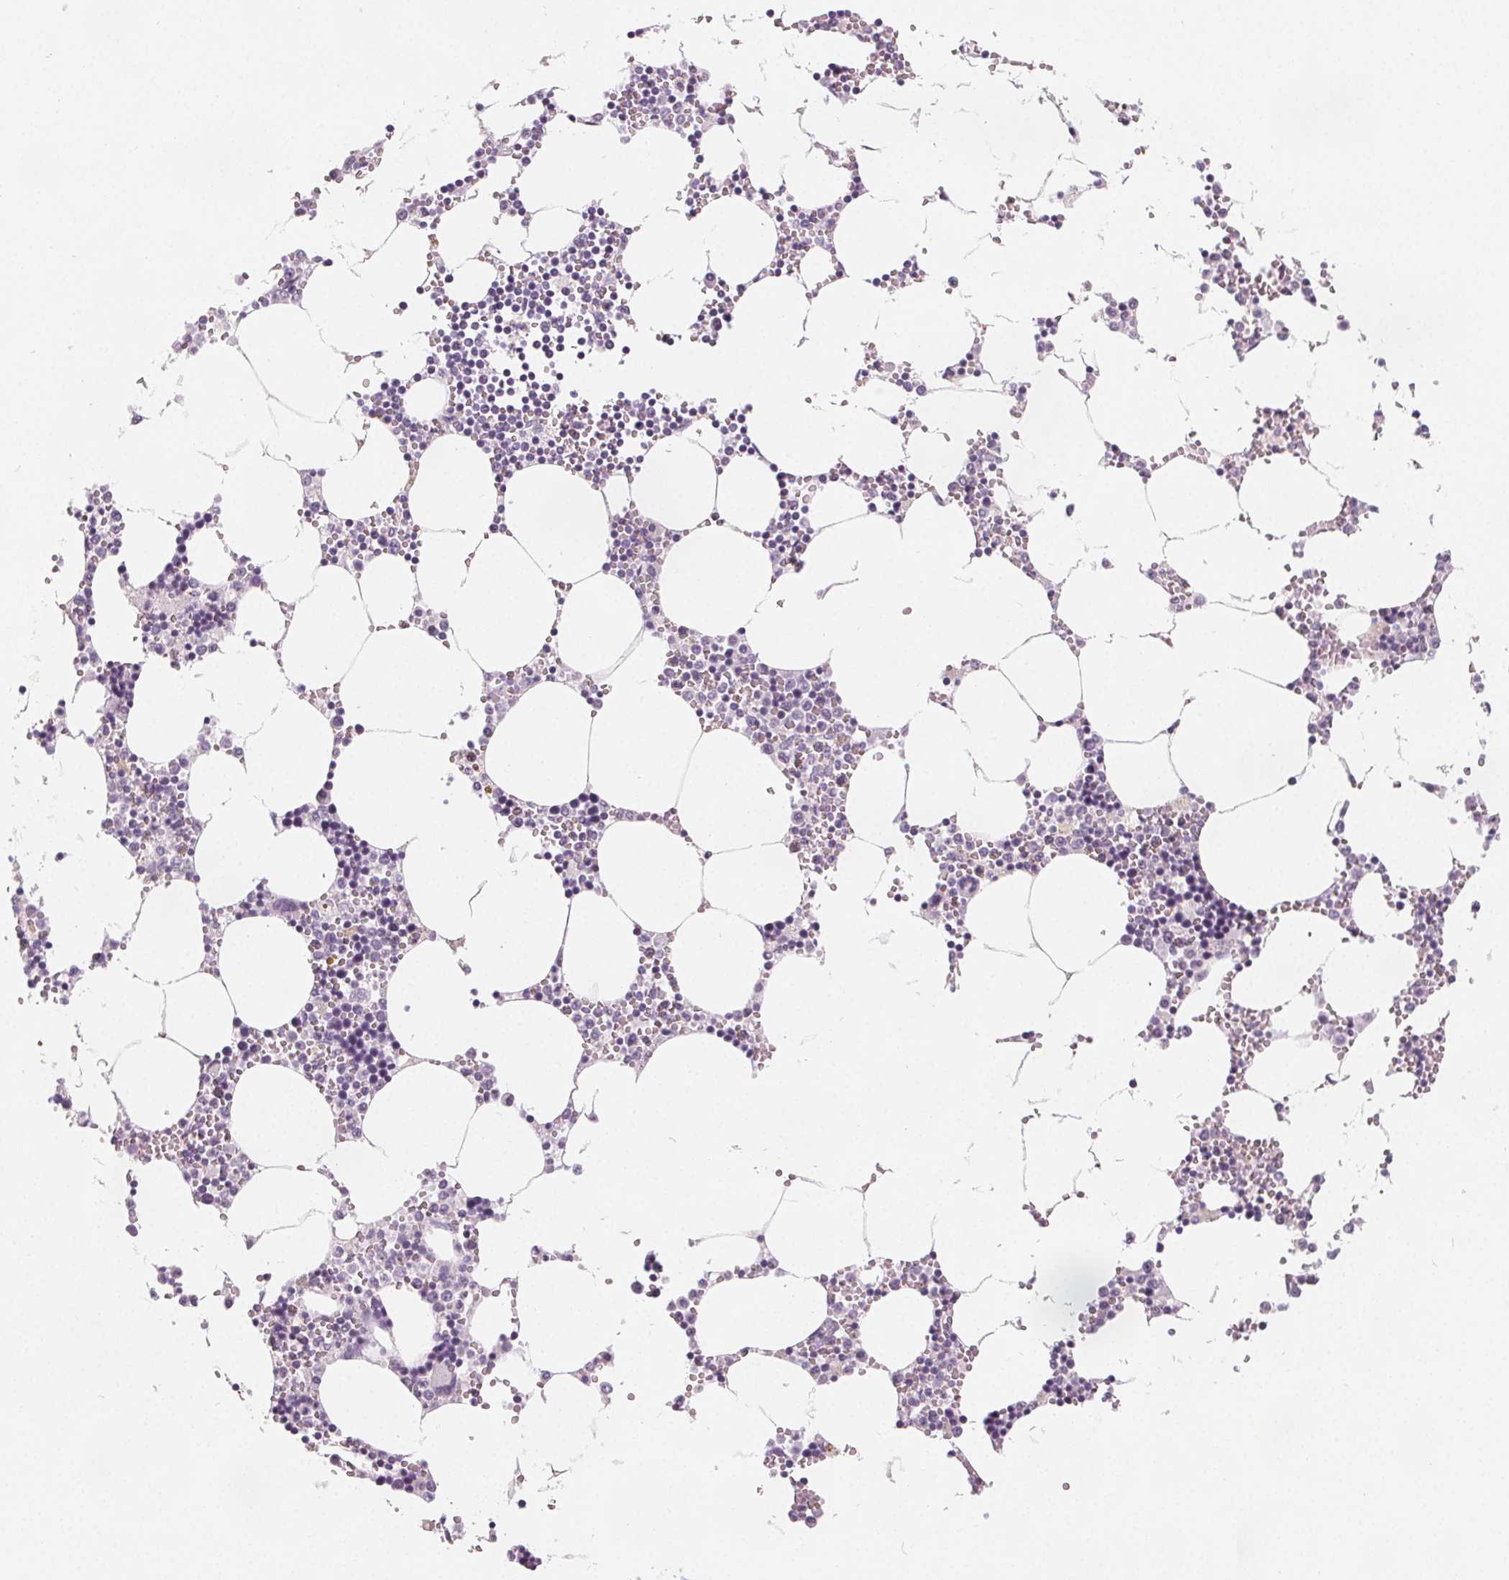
{"staining": {"intensity": "negative", "quantity": "none", "location": "none"}, "tissue": "bone marrow", "cell_type": "Hematopoietic cells", "image_type": "normal", "snomed": [{"axis": "morphology", "description": "Normal tissue, NOS"}, {"axis": "topography", "description": "Bone marrow"}], "caption": "Protein analysis of normal bone marrow exhibits no significant positivity in hematopoietic cells. (Brightfield microscopy of DAB immunohistochemistry (IHC) at high magnification).", "gene": "SLC5A12", "patient": {"sex": "male", "age": 54}}